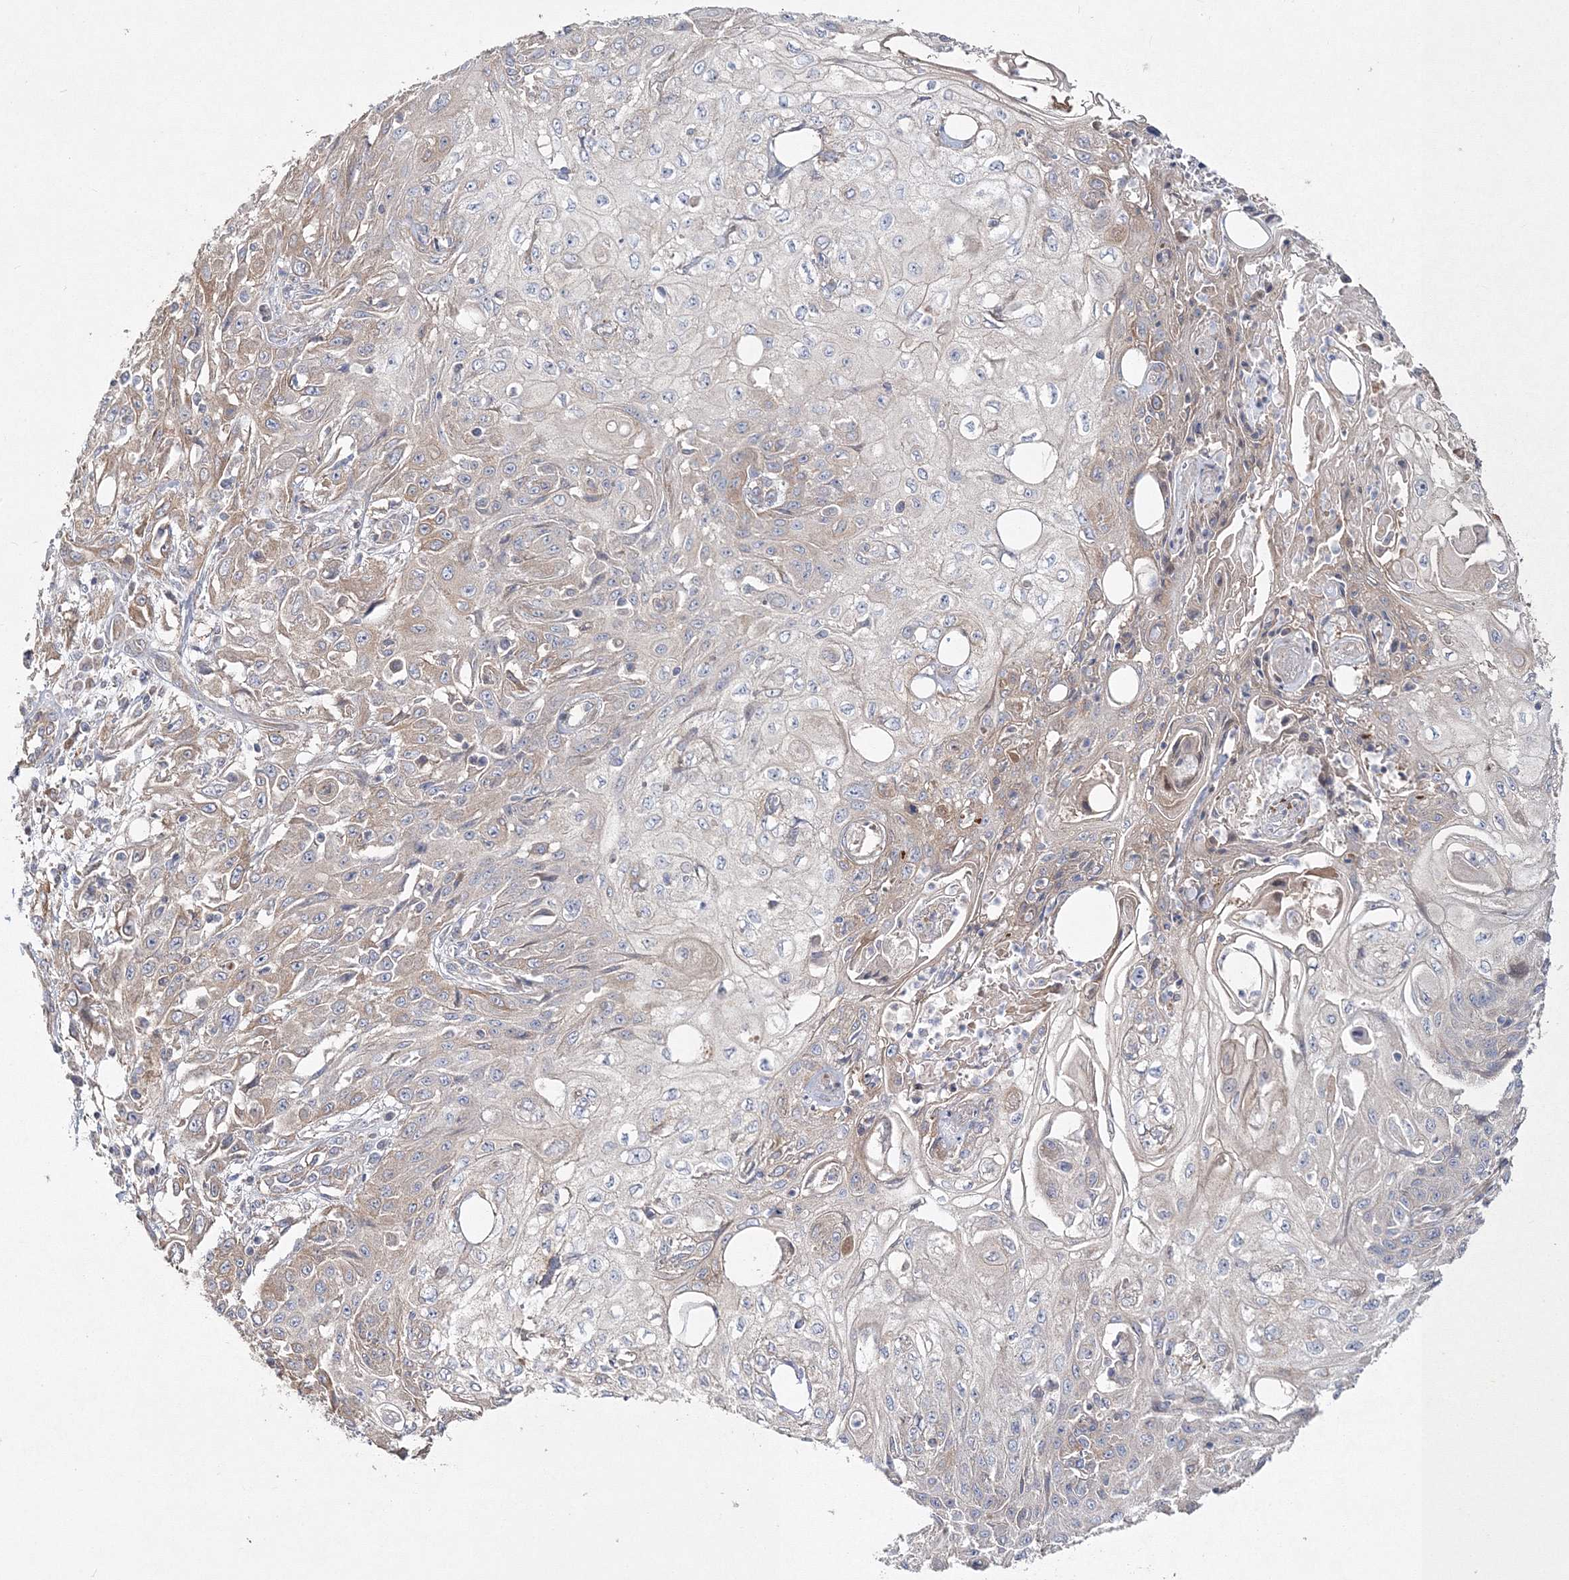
{"staining": {"intensity": "weak", "quantity": "25%-75%", "location": "cytoplasmic/membranous"}, "tissue": "skin cancer", "cell_type": "Tumor cells", "image_type": "cancer", "snomed": [{"axis": "morphology", "description": "Squamous cell carcinoma, NOS"}, {"axis": "morphology", "description": "Squamous cell carcinoma, metastatic, NOS"}, {"axis": "topography", "description": "Skin"}, {"axis": "topography", "description": "Lymph node"}], "caption": "Skin cancer (metastatic squamous cell carcinoma) tissue exhibits weak cytoplasmic/membranous positivity in about 25%-75% of tumor cells, visualized by immunohistochemistry. The staining was performed using DAB (3,3'-diaminobenzidine), with brown indicating positive protein expression. Nuclei are stained blue with hematoxylin.", "gene": "ZSWIM6", "patient": {"sex": "male", "age": 75}}